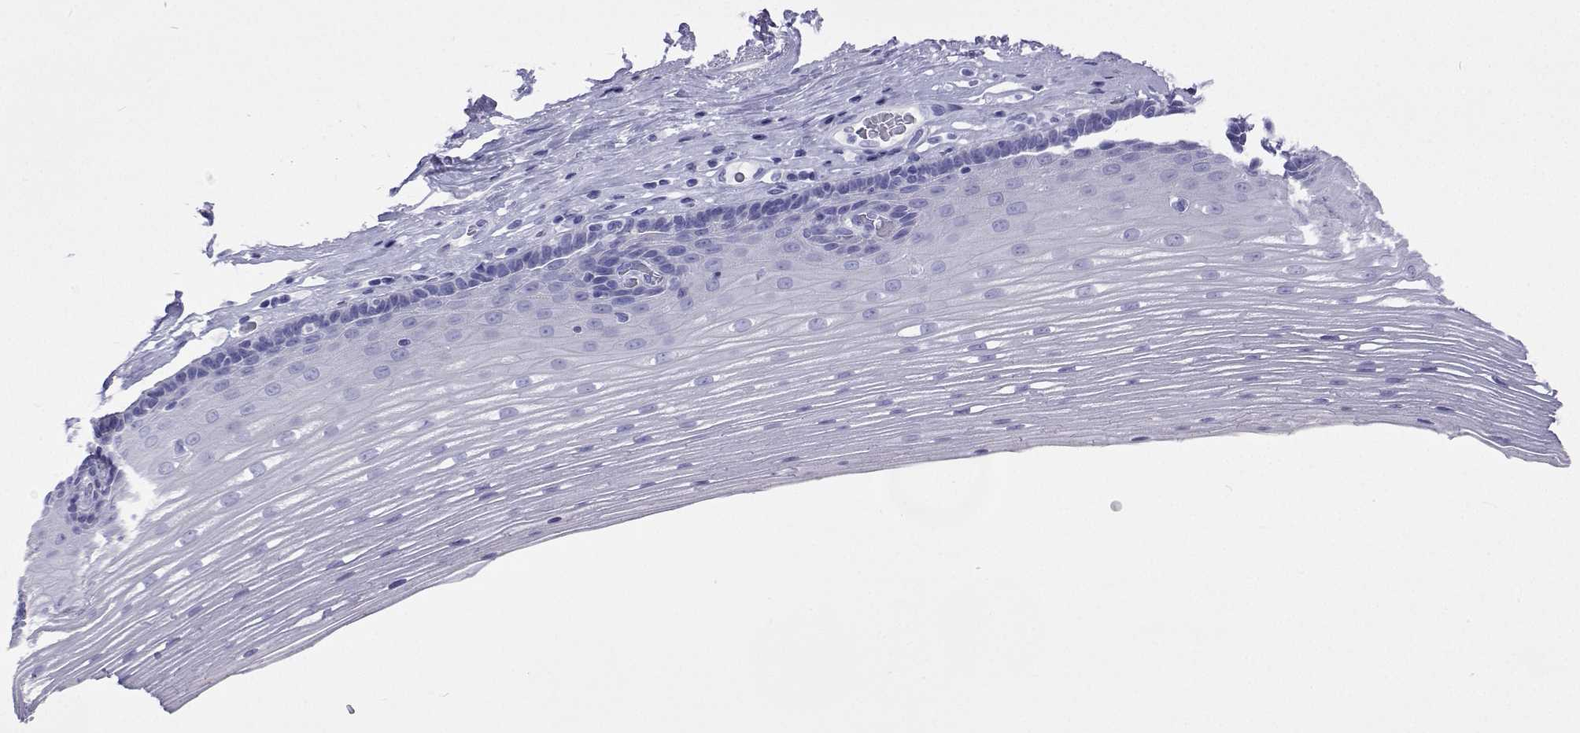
{"staining": {"intensity": "moderate", "quantity": "<25%", "location": "cytoplasmic/membranous"}, "tissue": "esophagus", "cell_type": "Squamous epithelial cells", "image_type": "normal", "snomed": [{"axis": "morphology", "description": "Normal tissue, NOS"}, {"axis": "topography", "description": "Esophagus"}], "caption": "Moderate cytoplasmic/membranous expression is seen in about <25% of squamous epithelial cells in unremarkable esophagus.", "gene": "UMODL1", "patient": {"sex": "male", "age": 62}}